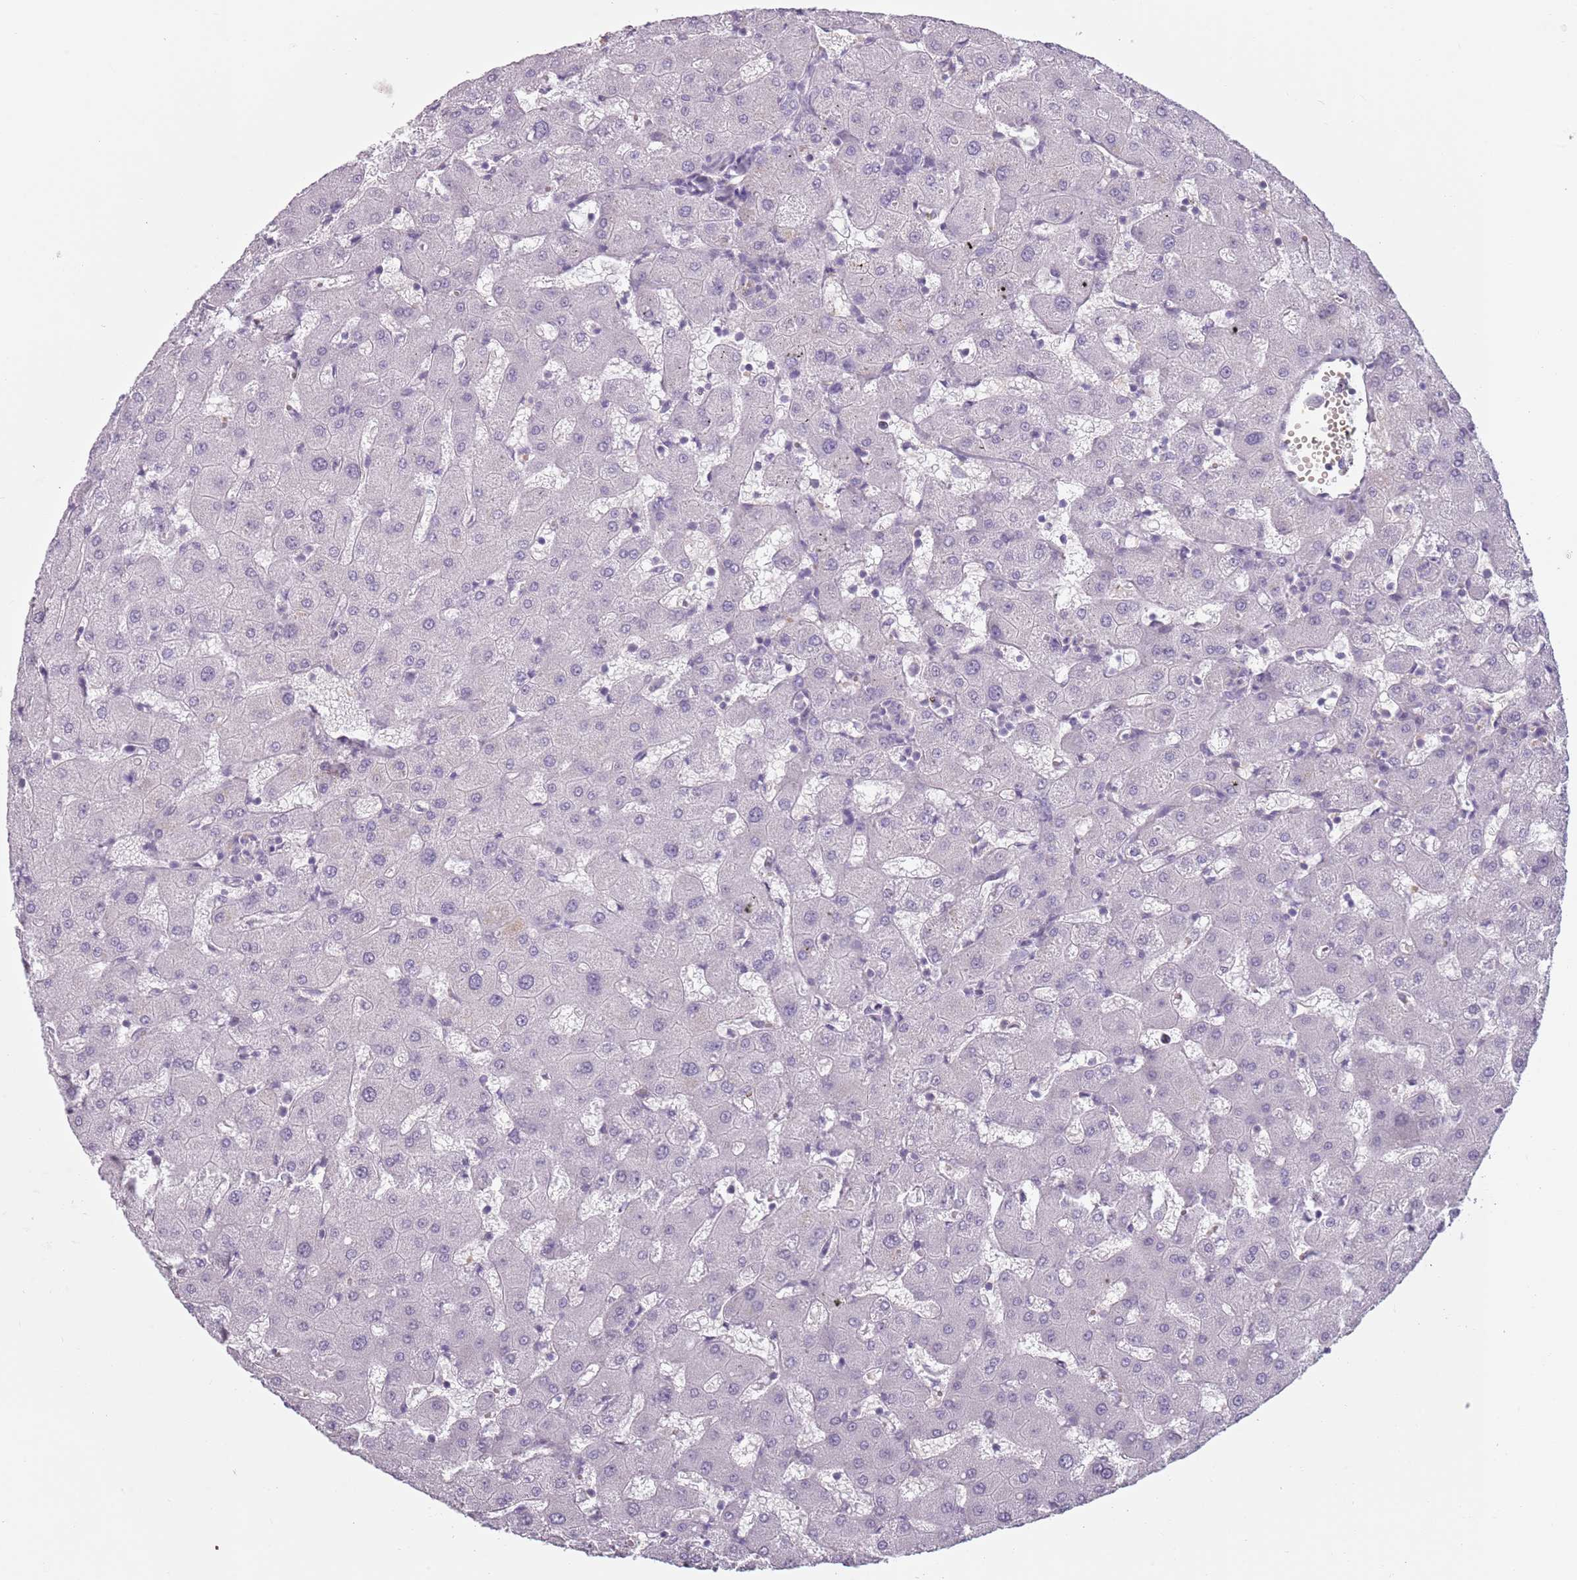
{"staining": {"intensity": "negative", "quantity": "none", "location": "none"}, "tissue": "liver", "cell_type": "Cholangiocytes", "image_type": "normal", "snomed": [{"axis": "morphology", "description": "Normal tissue, NOS"}, {"axis": "topography", "description": "Liver"}], "caption": "Immunohistochemical staining of normal human liver reveals no significant positivity in cholangiocytes.", "gene": "PIEZO1", "patient": {"sex": "female", "age": 63}}